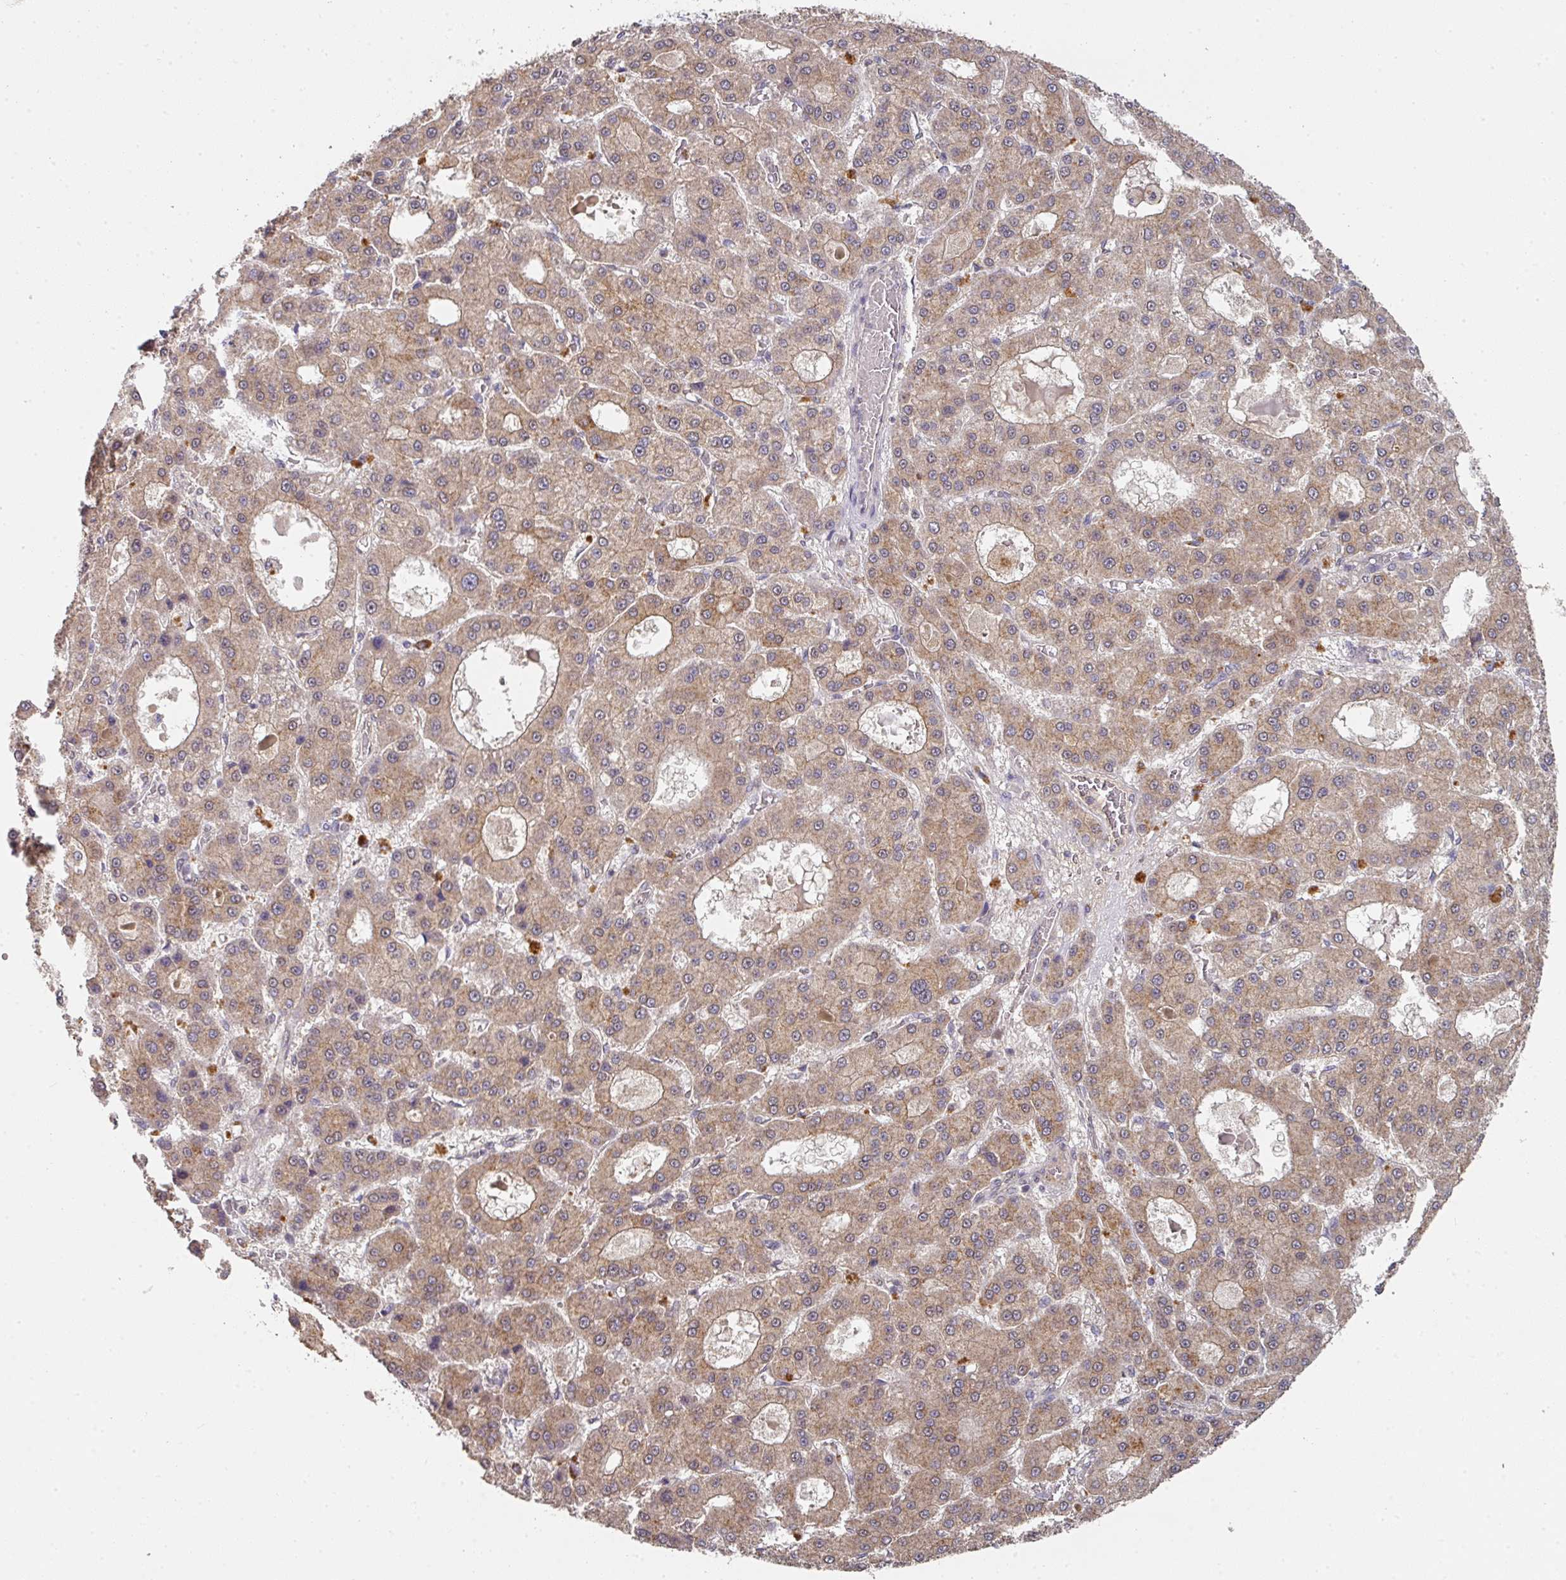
{"staining": {"intensity": "moderate", "quantity": ">75%", "location": "cytoplasmic/membranous"}, "tissue": "liver cancer", "cell_type": "Tumor cells", "image_type": "cancer", "snomed": [{"axis": "morphology", "description": "Carcinoma, Hepatocellular, NOS"}, {"axis": "topography", "description": "Liver"}], "caption": "Tumor cells display medium levels of moderate cytoplasmic/membranous staining in about >75% of cells in human hepatocellular carcinoma (liver).", "gene": "EXTL3", "patient": {"sex": "male", "age": 70}}